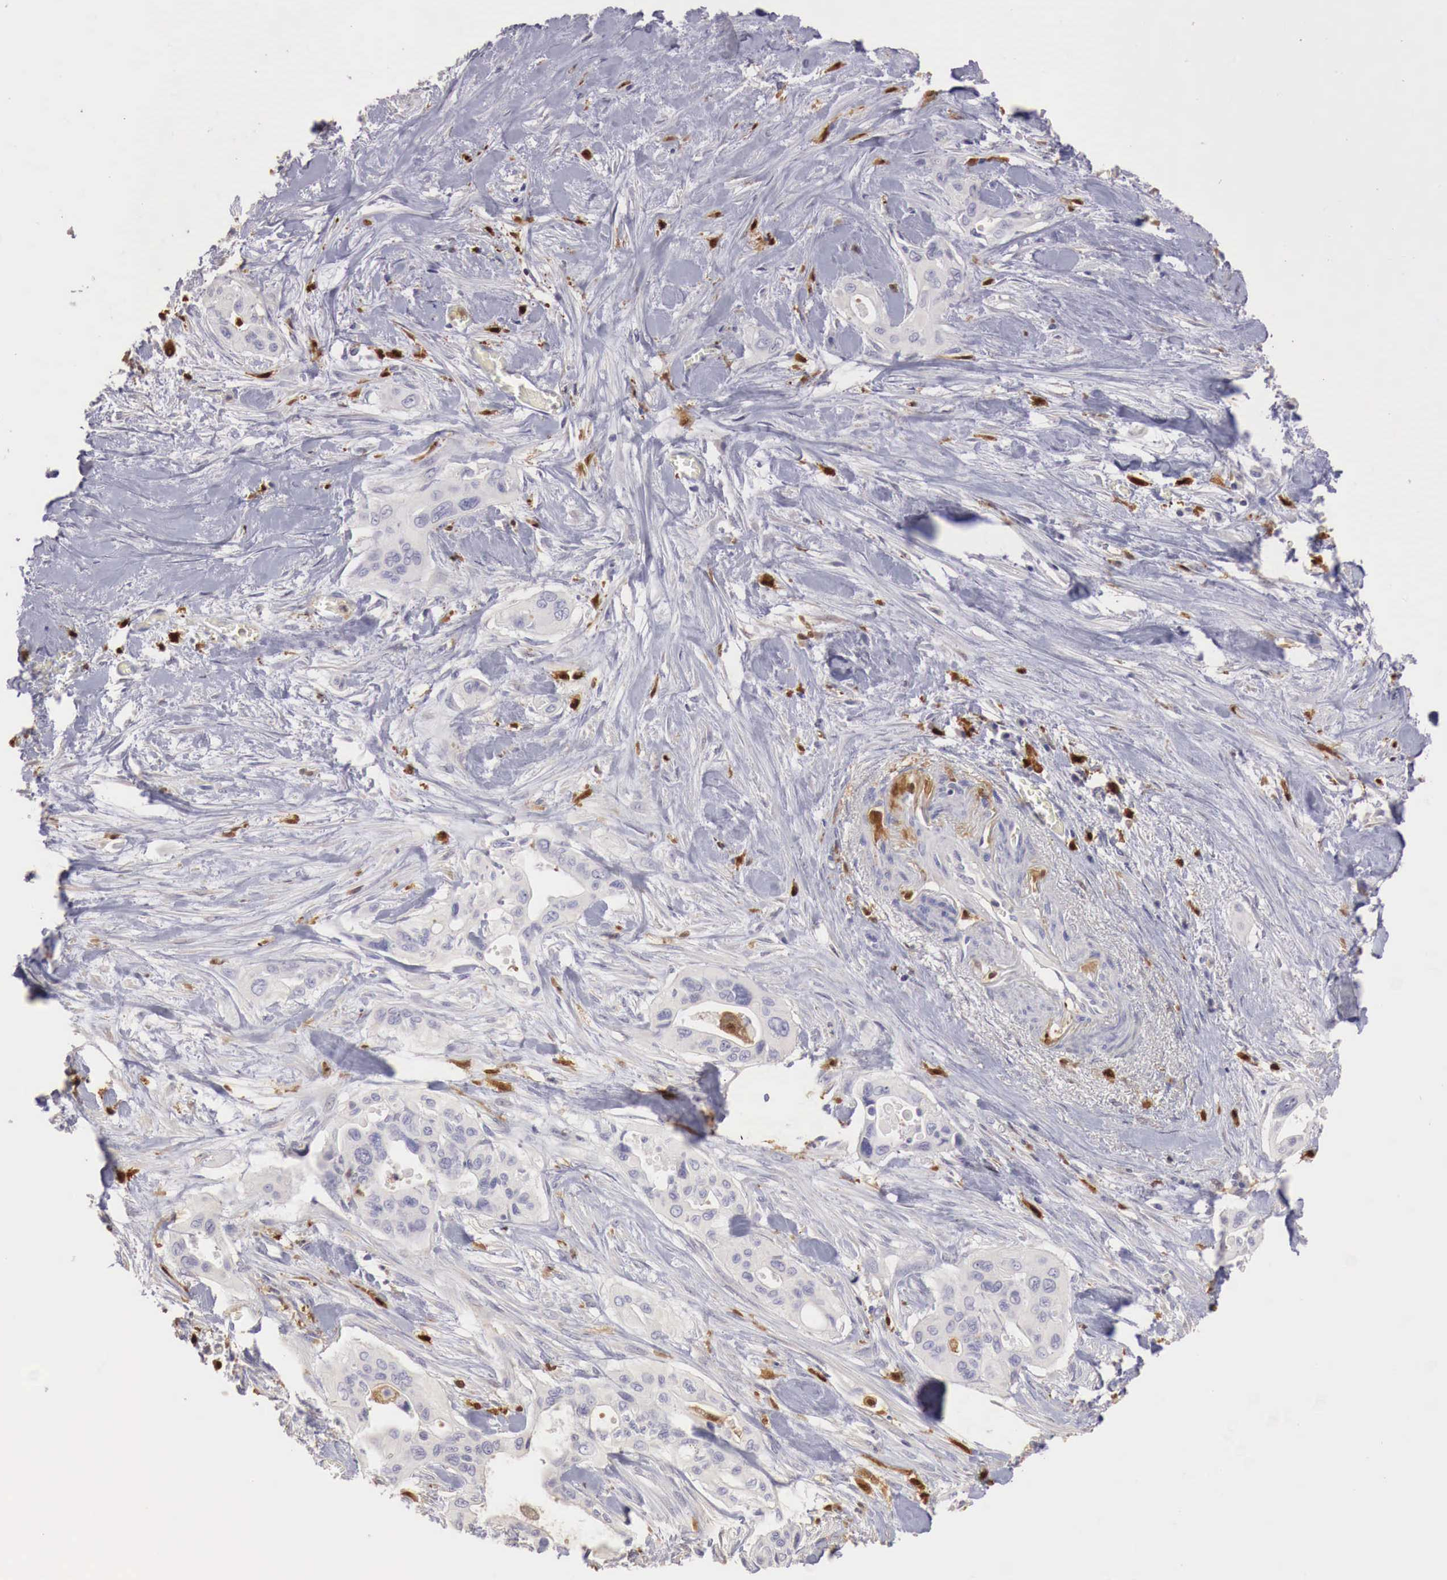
{"staining": {"intensity": "negative", "quantity": "none", "location": "none"}, "tissue": "pancreatic cancer", "cell_type": "Tumor cells", "image_type": "cancer", "snomed": [{"axis": "morphology", "description": "Adenocarcinoma, NOS"}, {"axis": "topography", "description": "Pancreas"}], "caption": "DAB immunohistochemical staining of pancreatic cancer displays no significant positivity in tumor cells.", "gene": "RENBP", "patient": {"sex": "male", "age": 77}}